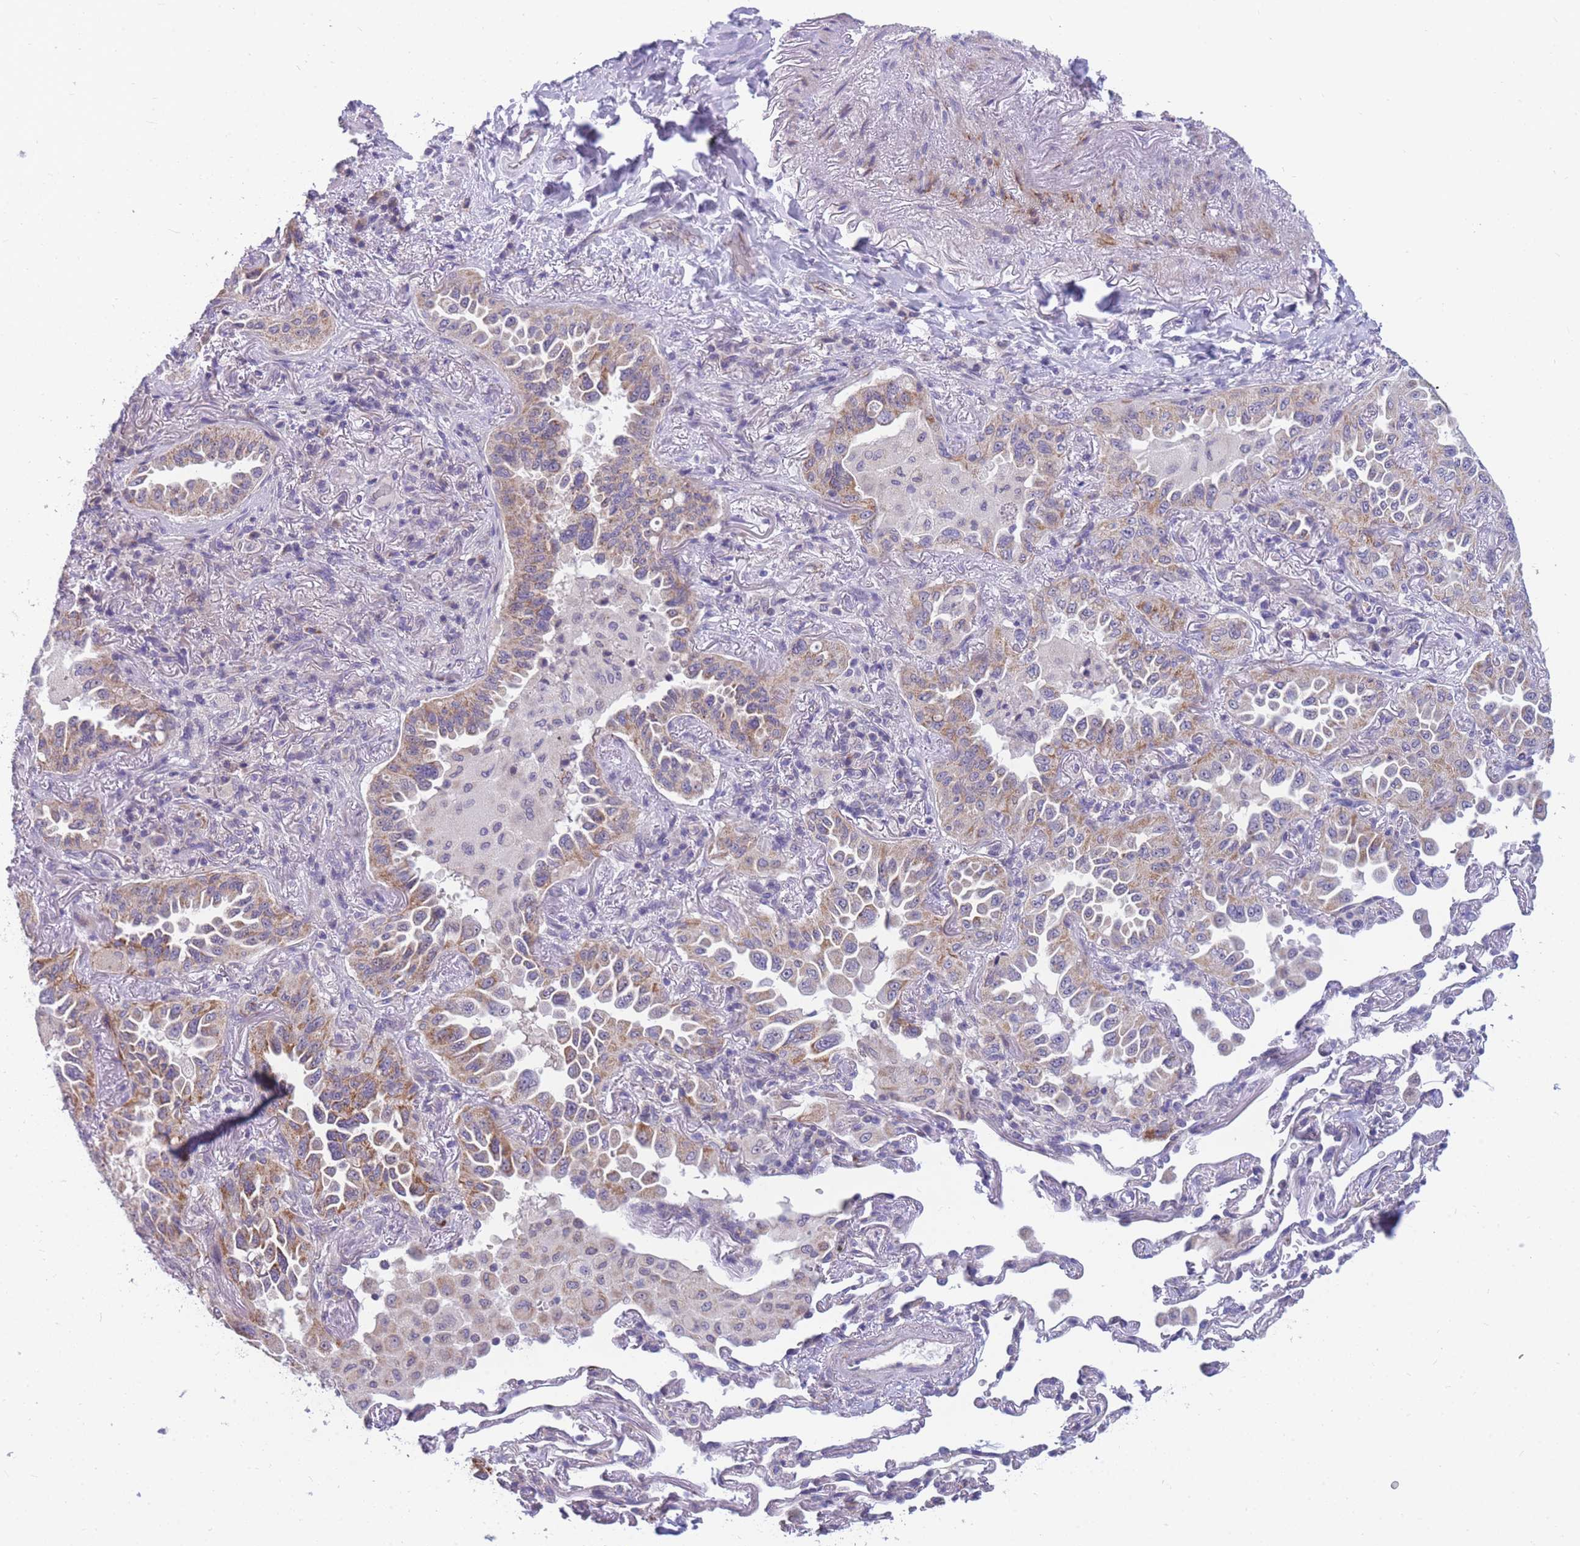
{"staining": {"intensity": "moderate", "quantity": "<25%", "location": "cytoplasmic/membranous"}, "tissue": "lung cancer", "cell_type": "Tumor cells", "image_type": "cancer", "snomed": [{"axis": "morphology", "description": "Adenocarcinoma, NOS"}, {"axis": "topography", "description": "Lung"}], "caption": "Protein staining shows moderate cytoplasmic/membranous expression in approximately <25% of tumor cells in adenocarcinoma (lung).", "gene": "DDX49", "patient": {"sex": "female", "age": 69}}